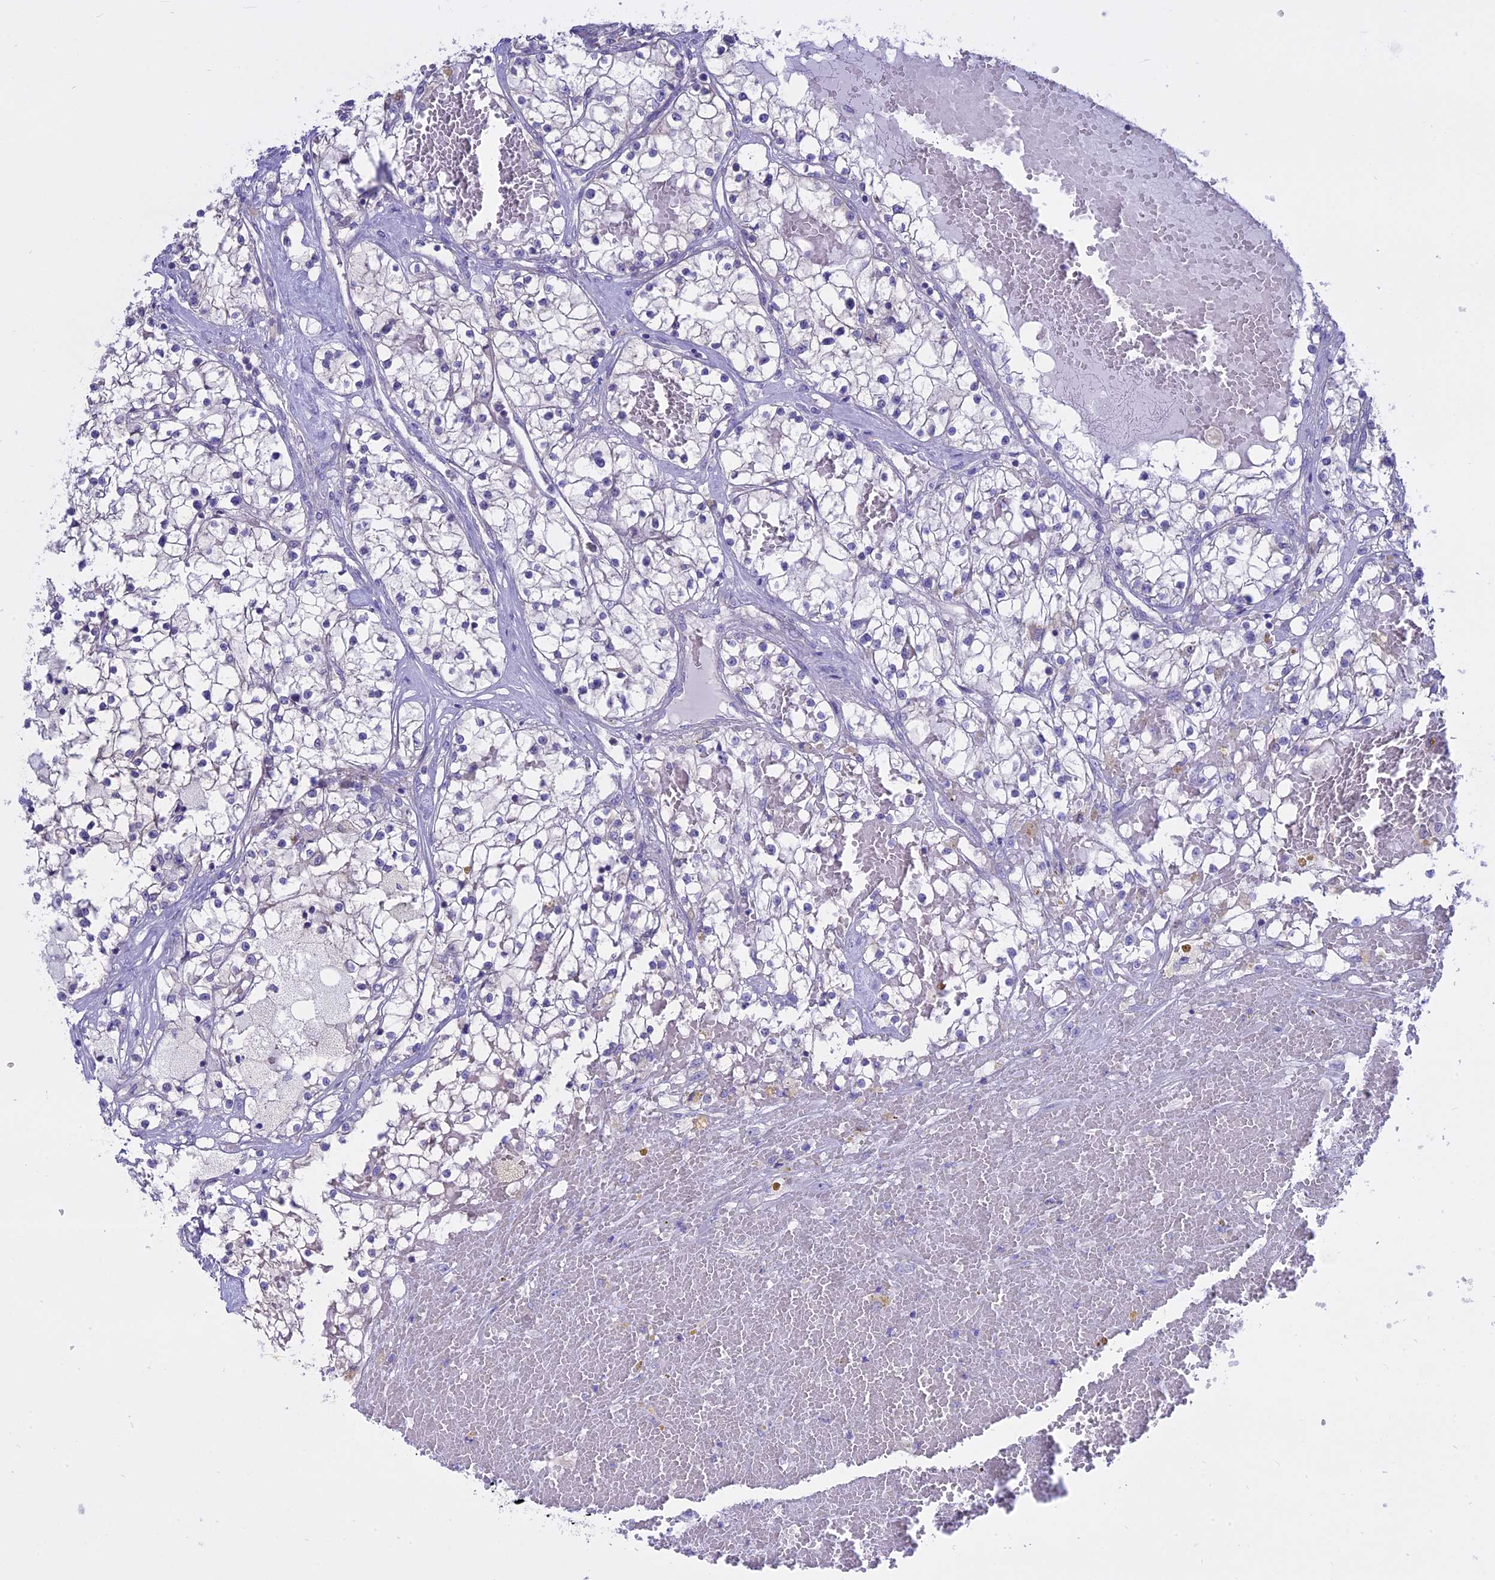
{"staining": {"intensity": "weak", "quantity": "25%-75%", "location": "cytoplasmic/membranous"}, "tissue": "renal cancer", "cell_type": "Tumor cells", "image_type": "cancer", "snomed": [{"axis": "morphology", "description": "Normal tissue, NOS"}, {"axis": "morphology", "description": "Adenocarcinoma, NOS"}, {"axis": "topography", "description": "Kidney"}], "caption": "DAB immunohistochemical staining of human renal adenocarcinoma exhibits weak cytoplasmic/membranous protein positivity in approximately 25%-75% of tumor cells. (DAB IHC with brightfield microscopy, high magnification).", "gene": "AHCYL1", "patient": {"sex": "male", "age": 68}}